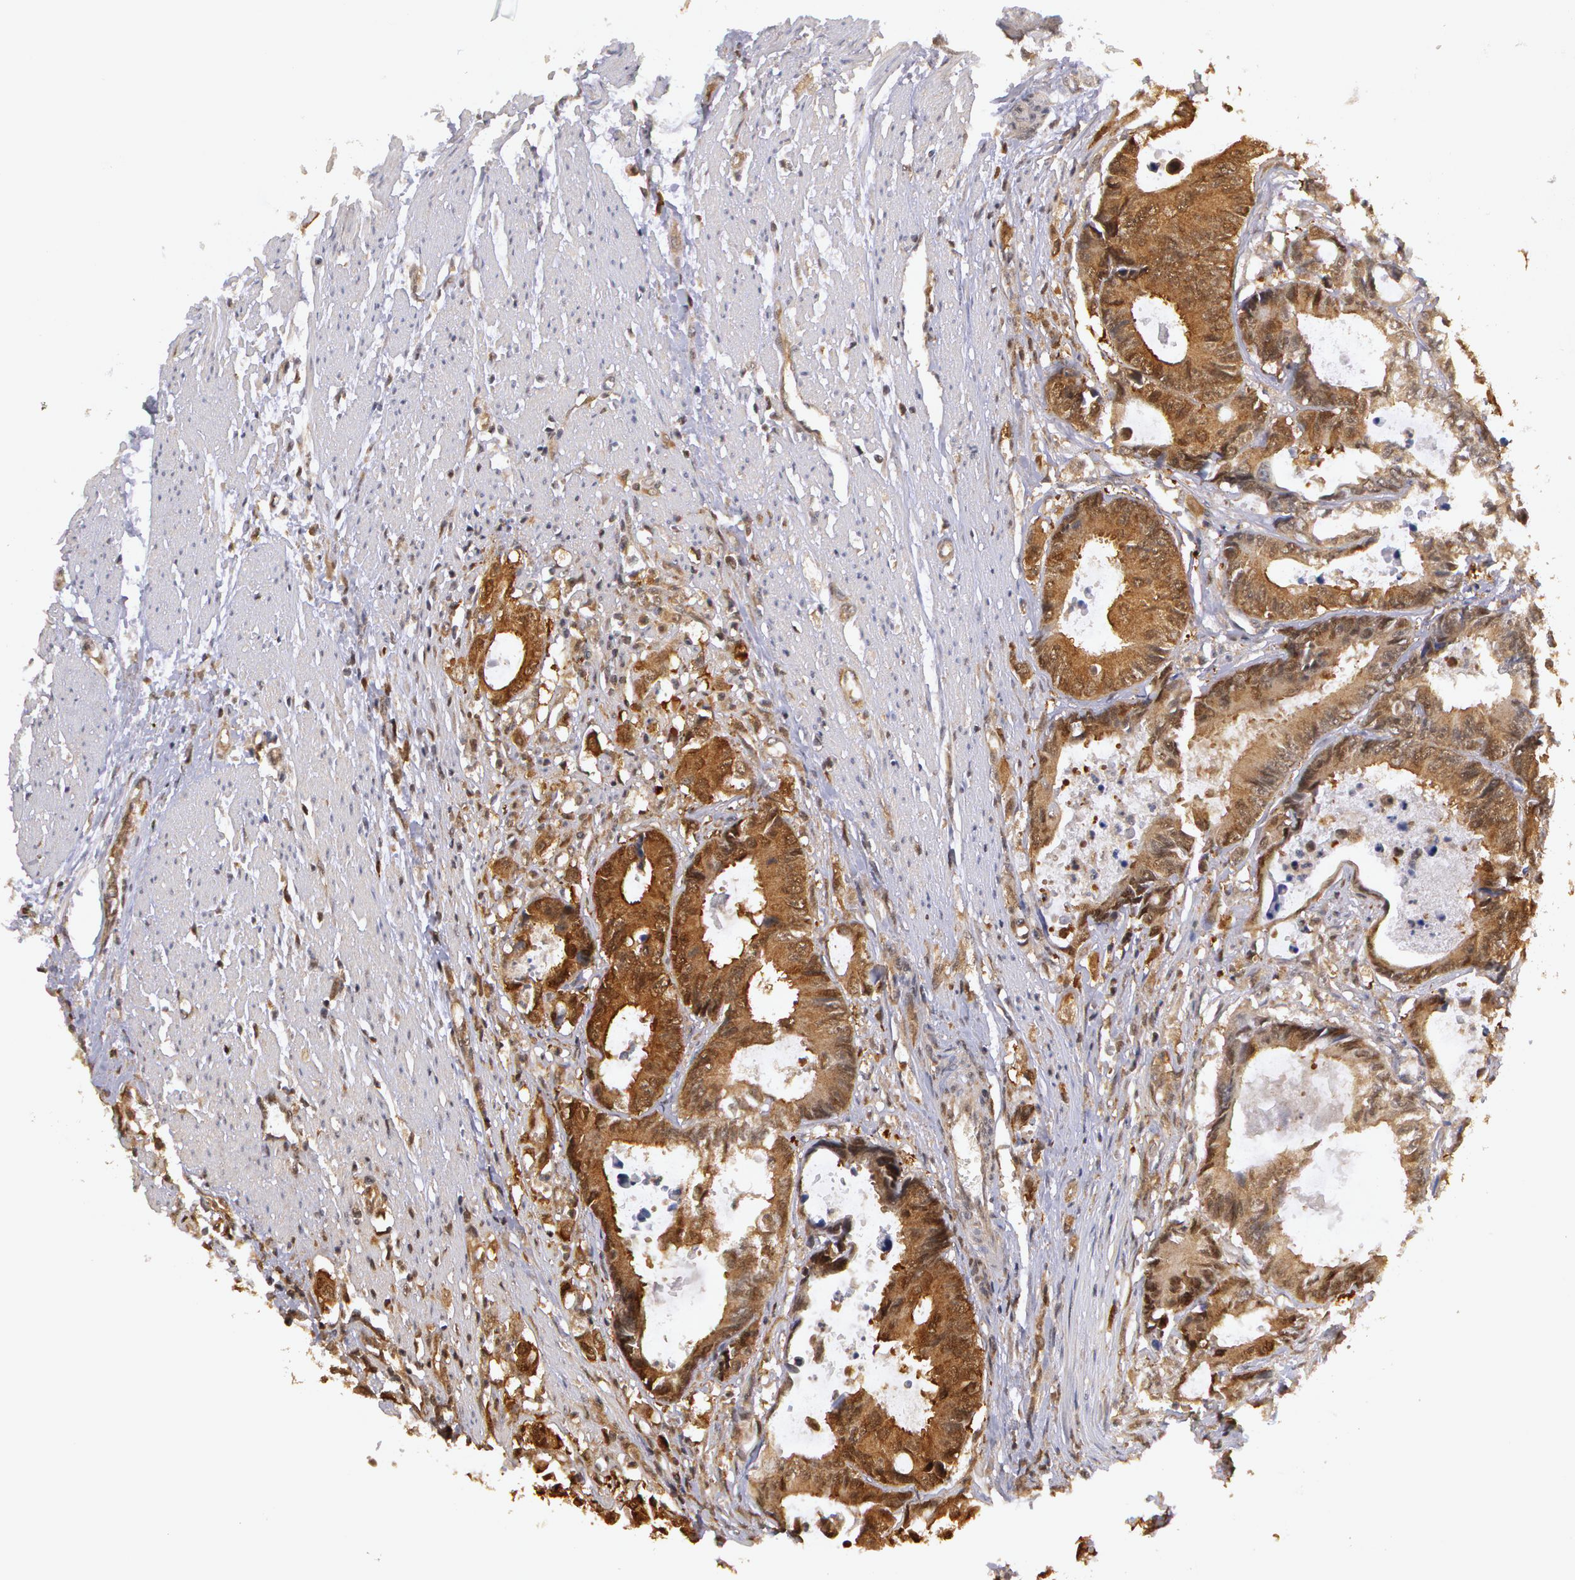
{"staining": {"intensity": "moderate", "quantity": ">75%", "location": "cytoplasmic/membranous"}, "tissue": "colorectal cancer", "cell_type": "Tumor cells", "image_type": "cancer", "snomed": [{"axis": "morphology", "description": "Adenocarcinoma, NOS"}, {"axis": "topography", "description": "Rectum"}], "caption": "Protein staining of adenocarcinoma (colorectal) tissue shows moderate cytoplasmic/membranous positivity in approximately >75% of tumor cells.", "gene": "AHSA1", "patient": {"sex": "female", "age": 98}}